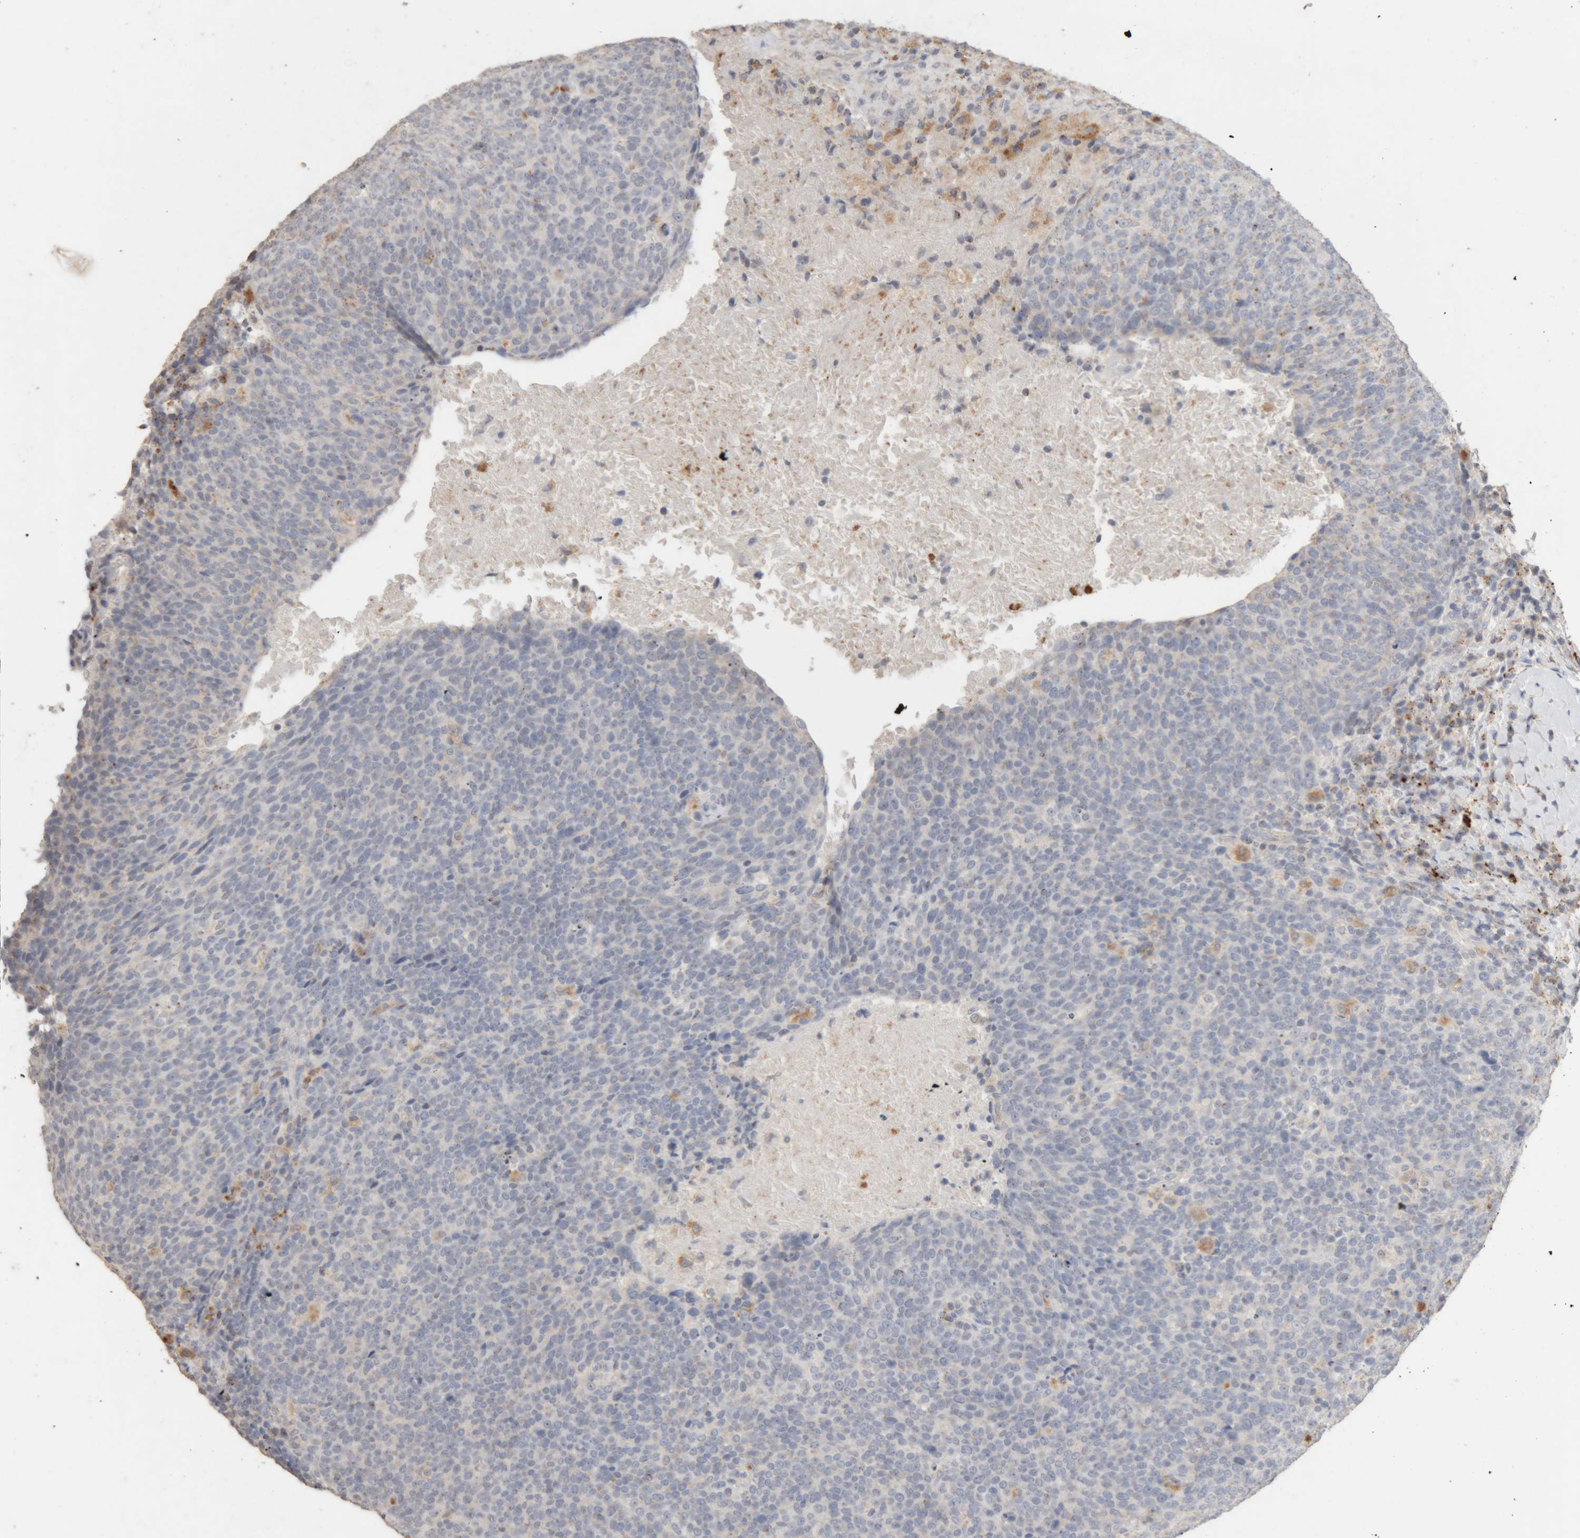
{"staining": {"intensity": "negative", "quantity": "none", "location": "none"}, "tissue": "head and neck cancer", "cell_type": "Tumor cells", "image_type": "cancer", "snomed": [{"axis": "morphology", "description": "Squamous cell carcinoma, NOS"}, {"axis": "morphology", "description": "Squamous cell carcinoma, metastatic, NOS"}, {"axis": "topography", "description": "Lymph node"}, {"axis": "topography", "description": "Head-Neck"}], "caption": "Immunohistochemistry (IHC) of human head and neck cancer shows no expression in tumor cells.", "gene": "ARSA", "patient": {"sex": "male", "age": 62}}